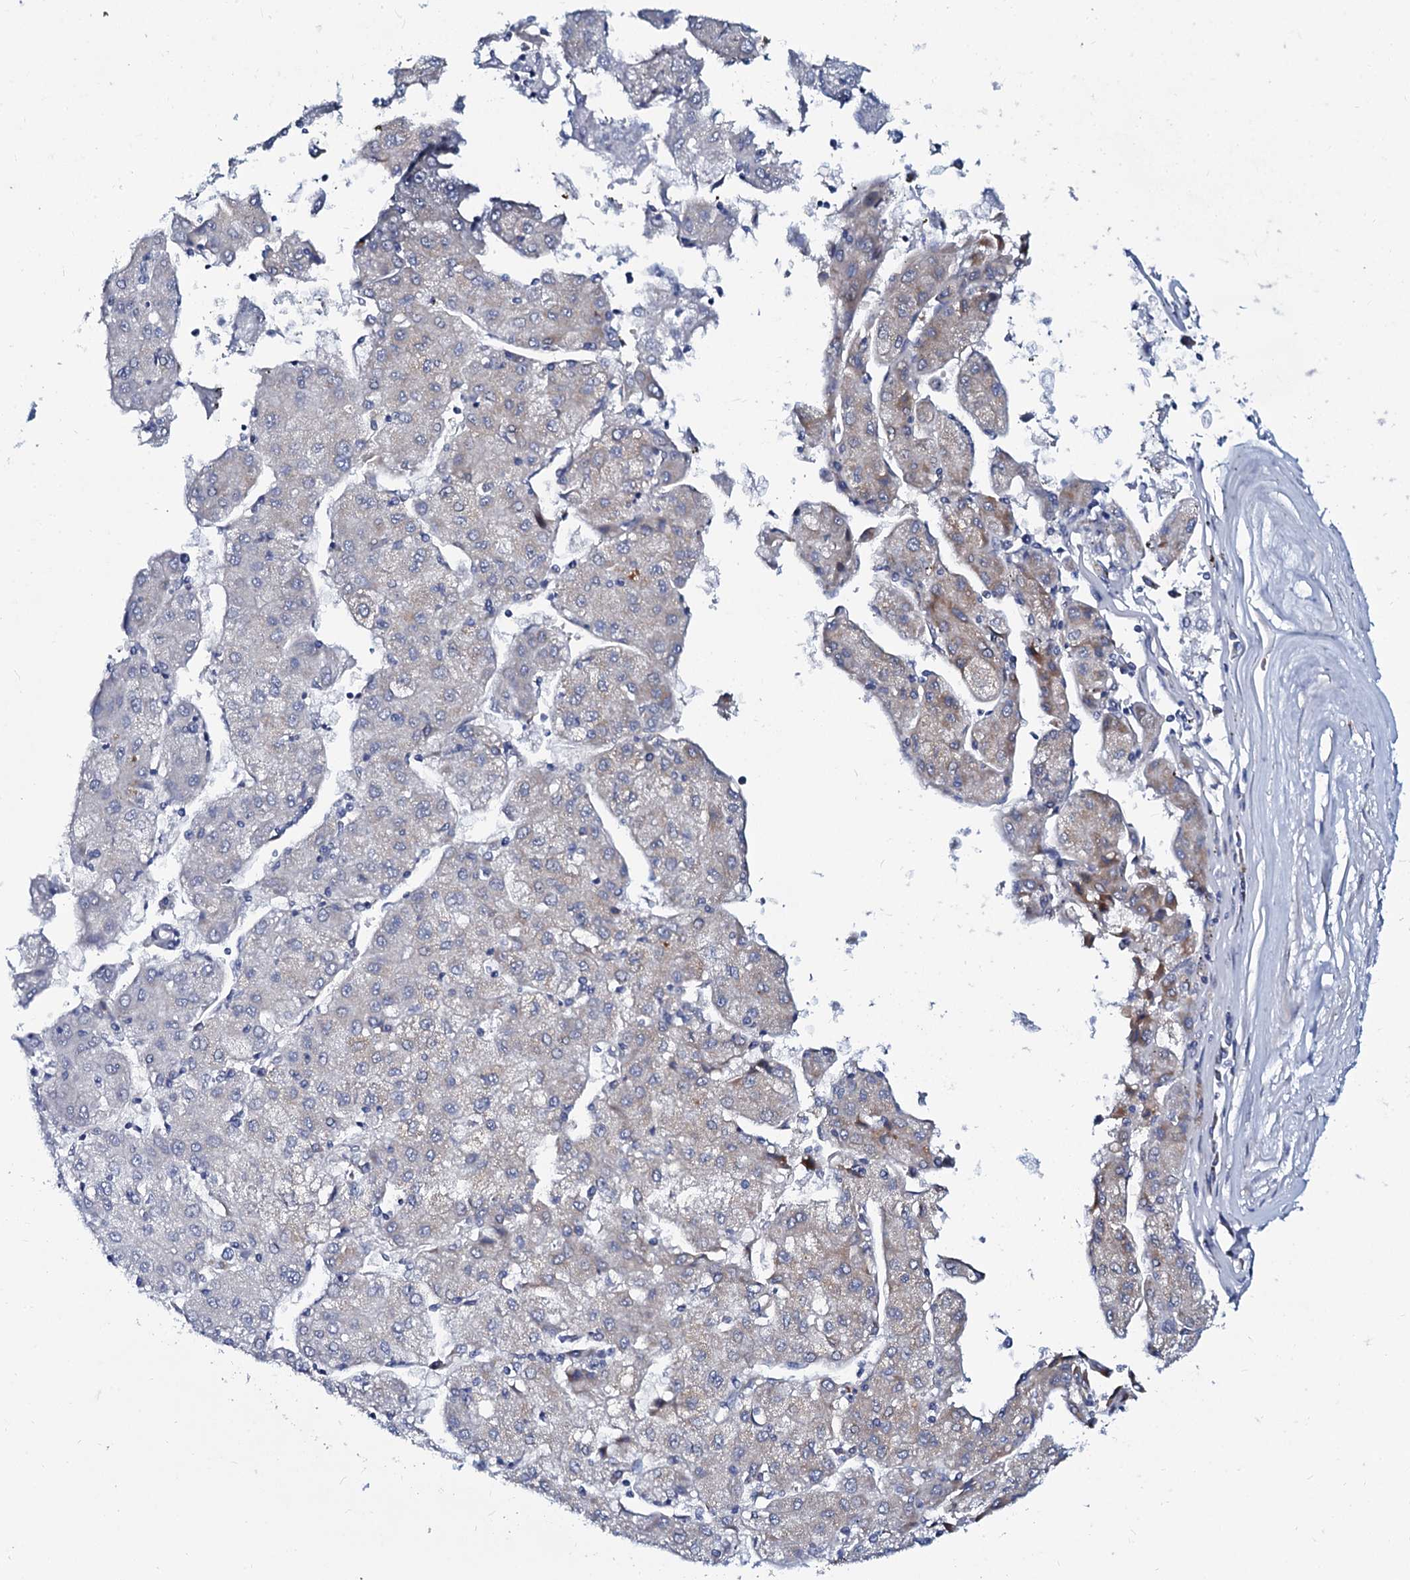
{"staining": {"intensity": "negative", "quantity": "none", "location": "none"}, "tissue": "liver cancer", "cell_type": "Tumor cells", "image_type": "cancer", "snomed": [{"axis": "morphology", "description": "Carcinoma, Hepatocellular, NOS"}, {"axis": "topography", "description": "Liver"}], "caption": "Tumor cells are negative for protein expression in human liver hepatocellular carcinoma. (Immunohistochemistry (ihc), brightfield microscopy, high magnification).", "gene": "SLC37A4", "patient": {"sex": "male", "age": 72}}